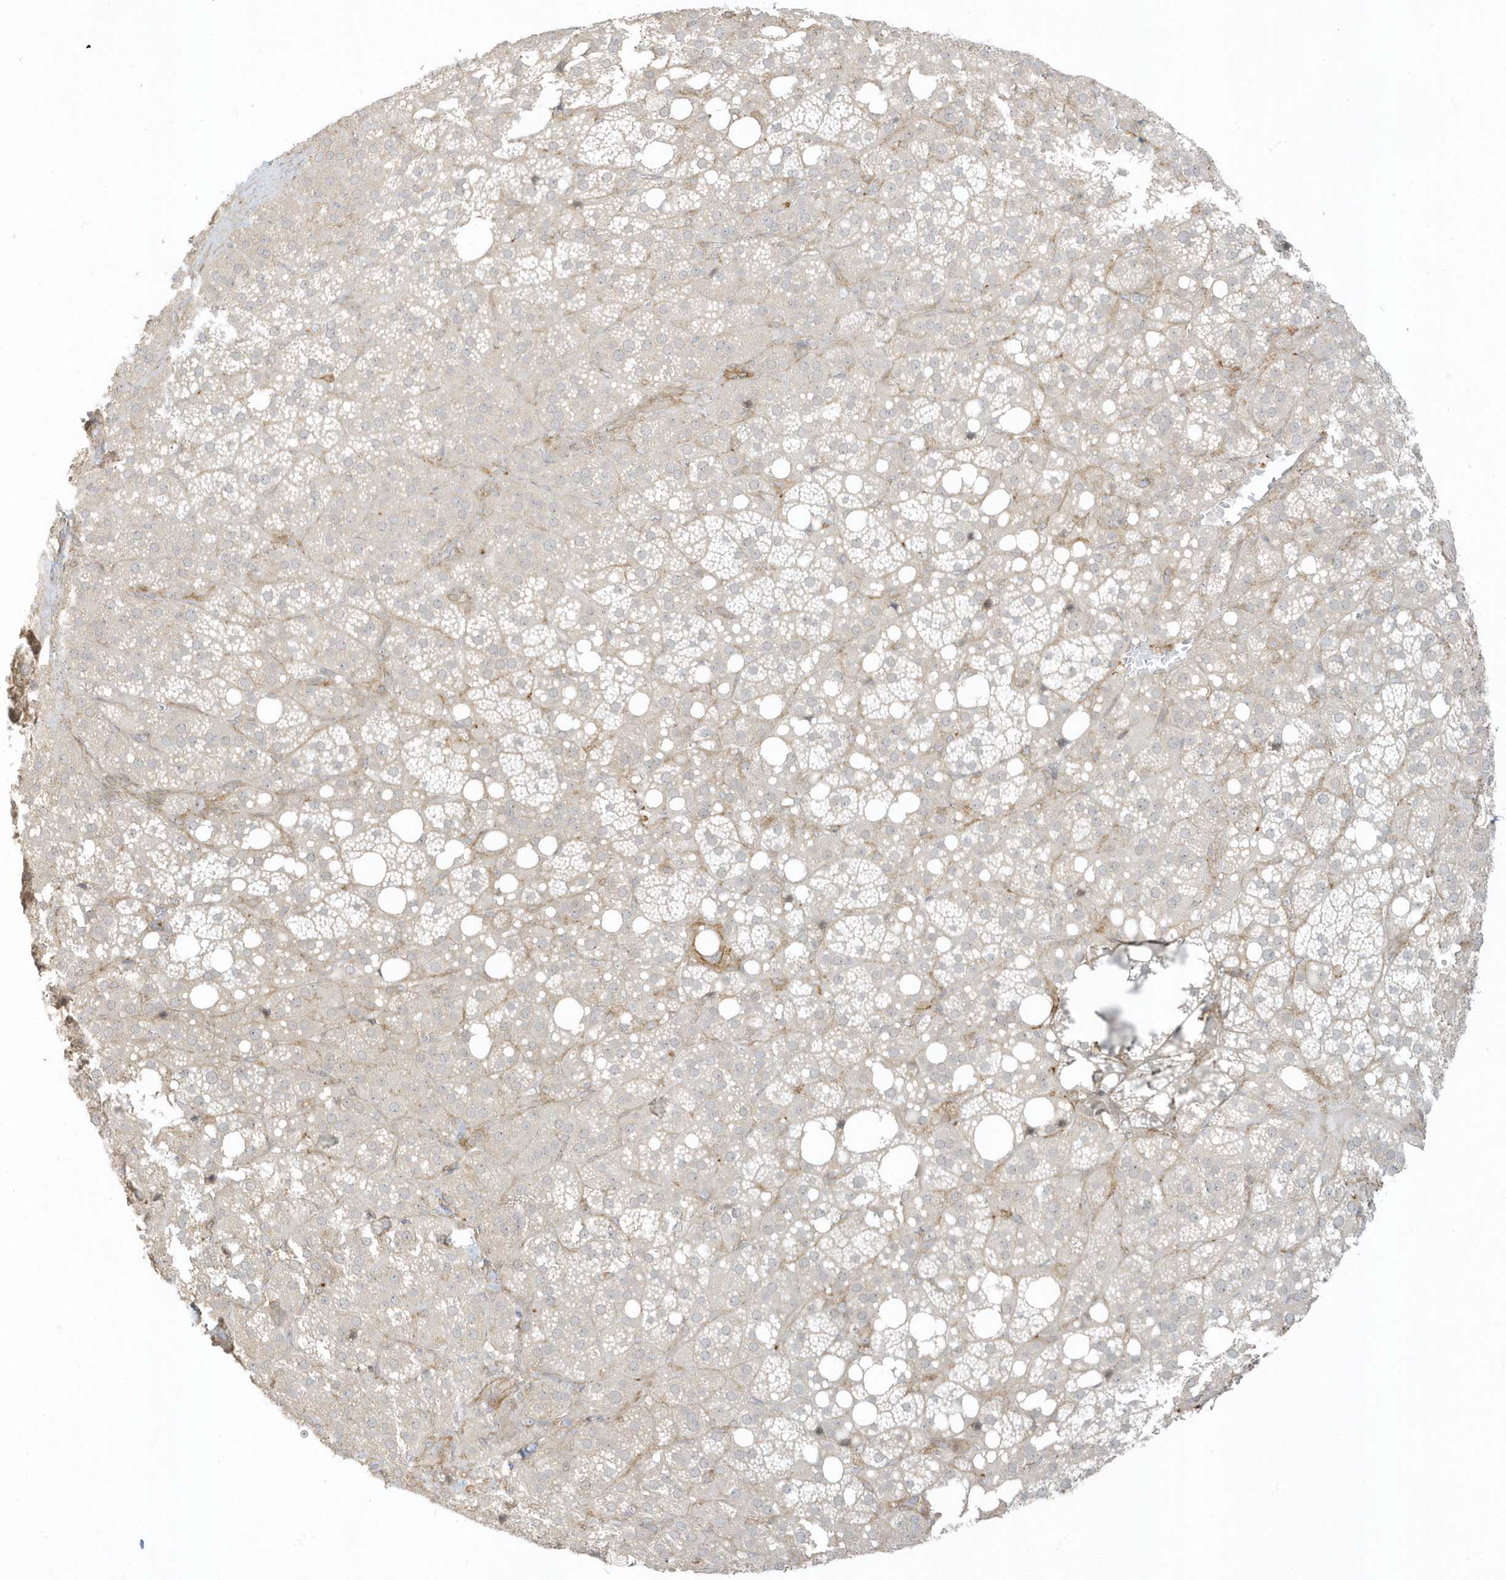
{"staining": {"intensity": "weak", "quantity": "25%-75%", "location": "cytoplasmic/membranous"}, "tissue": "adrenal gland", "cell_type": "Glandular cells", "image_type": "normal", "snomed": [{"axis": "morphology", "description": "Normal tissue, NOS"}, {"axis": "topography", "description": "Adrenal gland"}], "caption": "Brown immunohistochemical staining in benign human adrenal gland displays weak cytoplasmic/membranous positivity in approximately 25%-75% of glandular cells.", "gene": "ZBTB8A", "patient": {"sex": "female", "age": 59}}